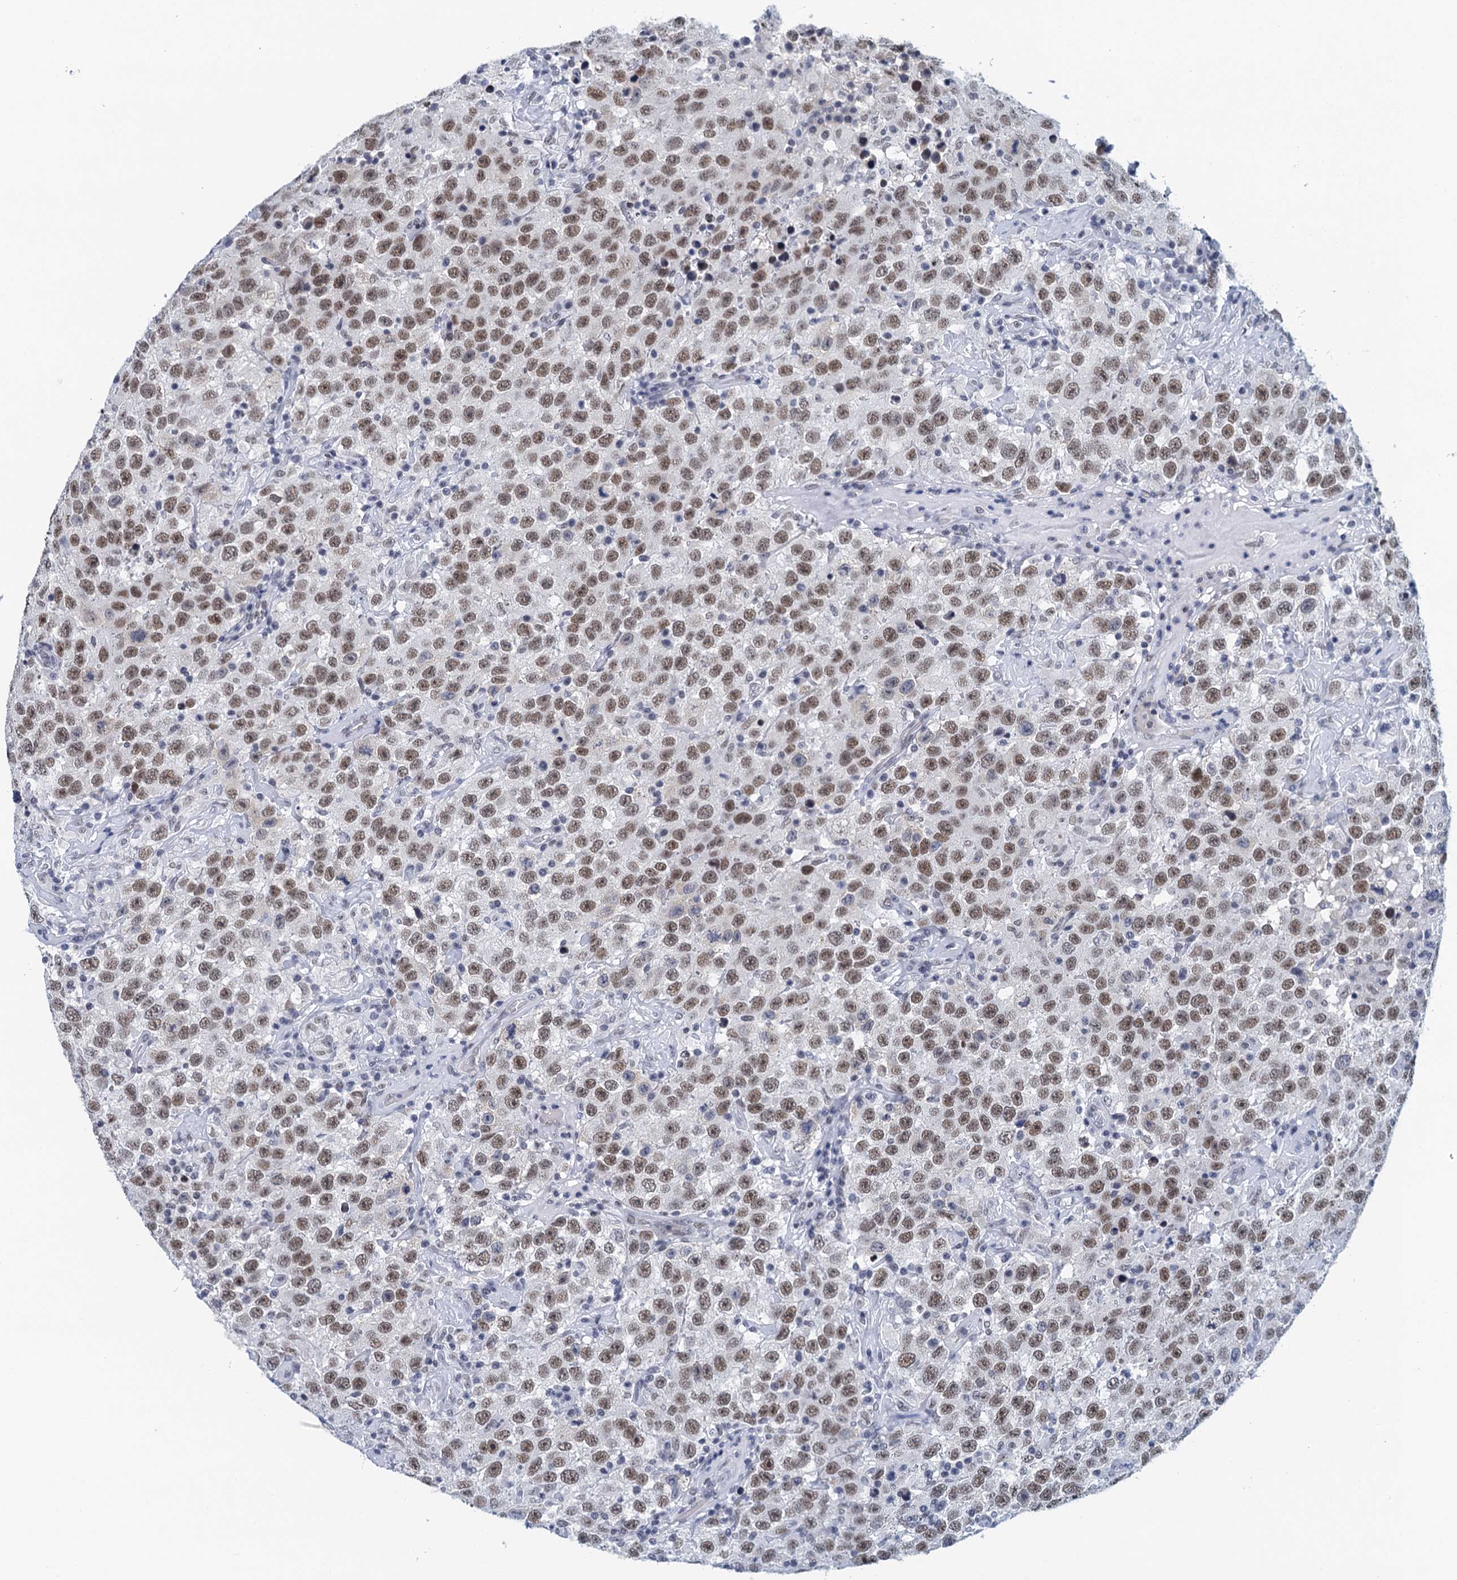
{"staining": {"intensity": "moderate", "quantity": ">75%", "location": "nuclear"}, "tissue": "testis cancer", "cell_type": "Tumor cells", "image_type": "cancer", "snomed": [{"axis": "morphology", "description": "Seminoma, NOS"}, {"axis": "topography", "description": "Testis"}], "caption": "The photomicrograph demonstrates immunohistochemical staining of testis cancer (seminoma). There is moderate nuclear staining is identified in about >75% of tumor cells. (DAB IHC, brown staining for protein, blue staining for nuclei).", "gene": "EPS8L1", "patient": {"sex": "male", "age": 41}}